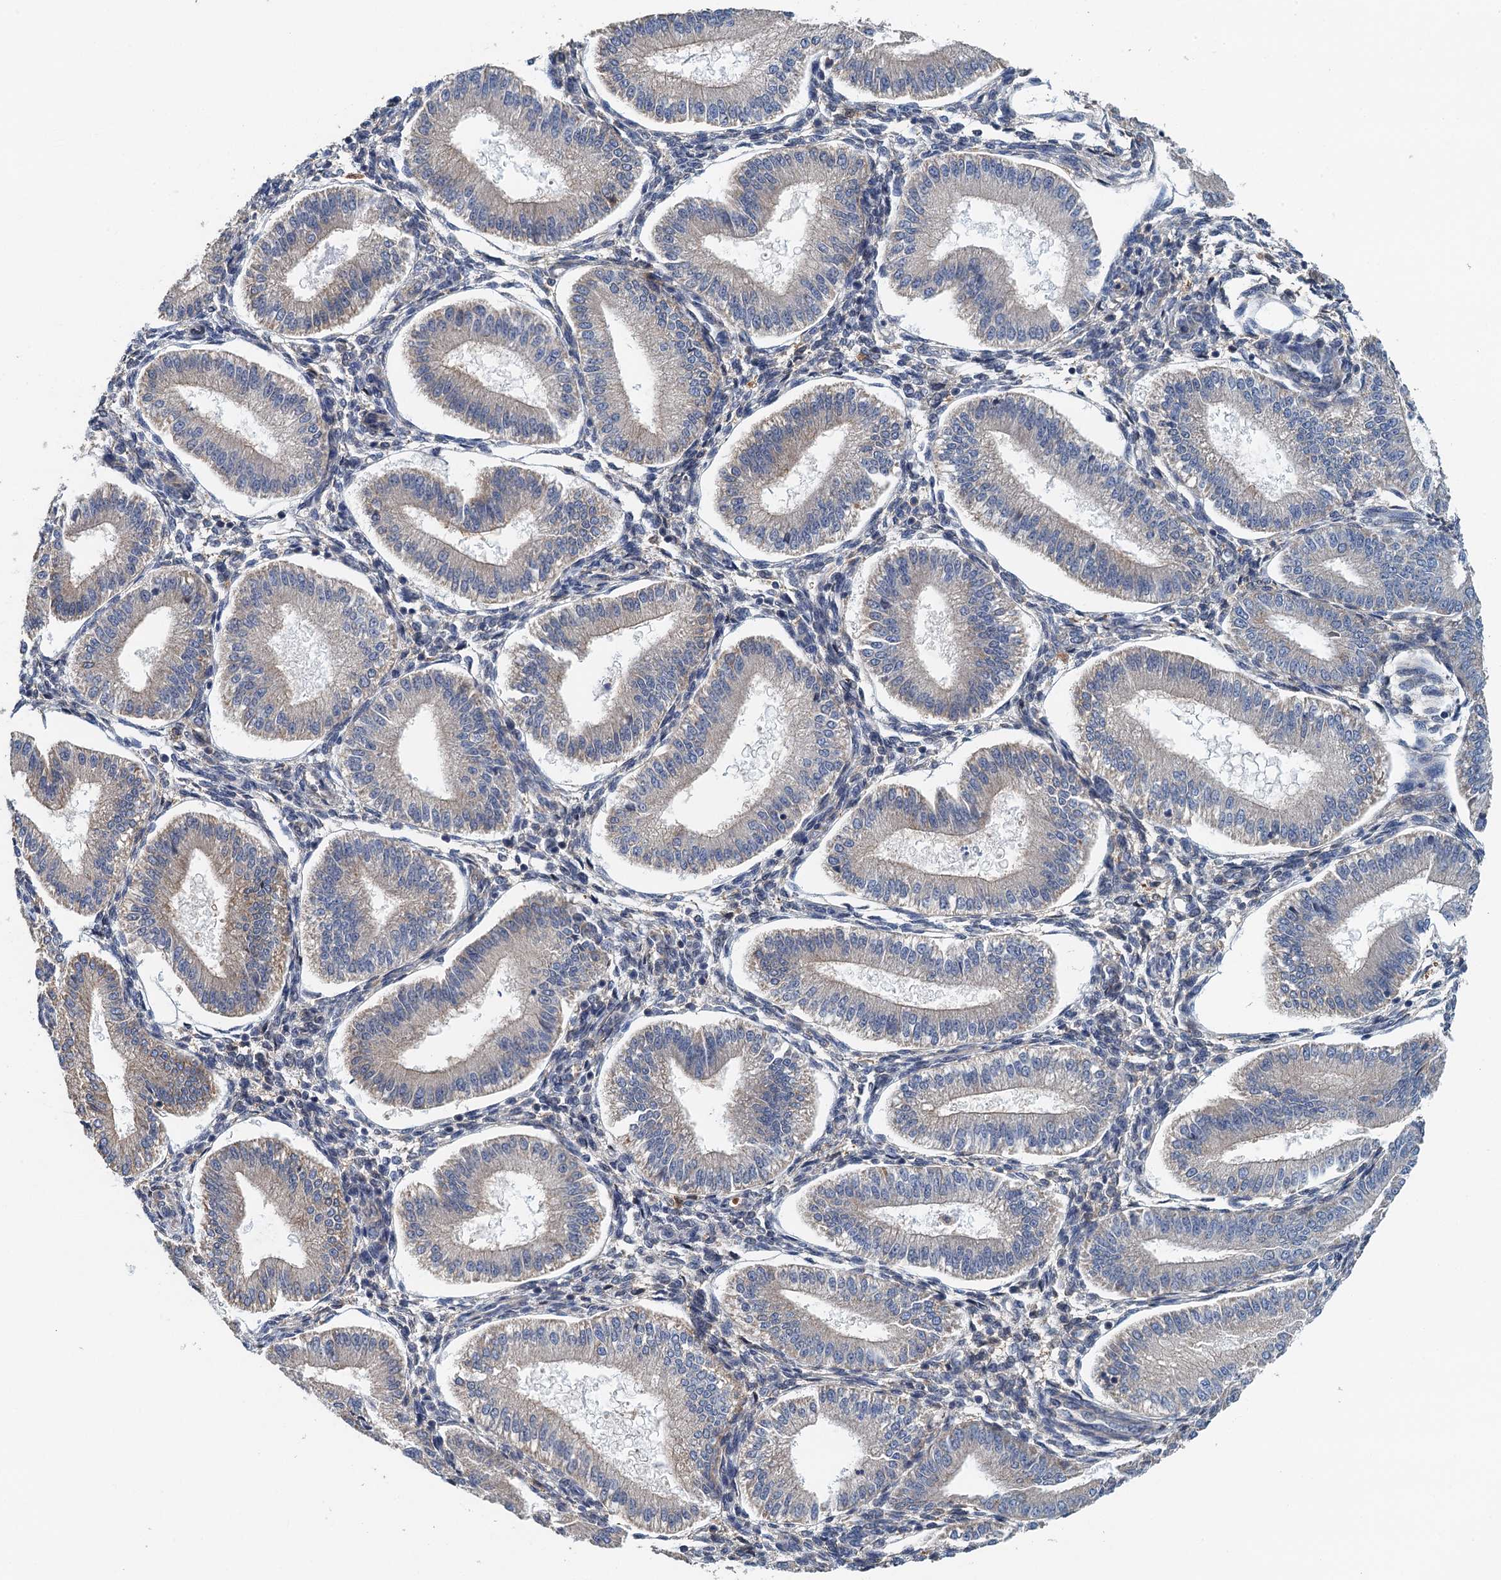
{"staining": {"intensity": "negative", "quantity": "none", "location": "none"}, "tissue": "endometrium", "cell_type": "Cells in endometrial stroma", "image_type": "normal", "snomed": [{"axis": "morphology", "description": "Normal tissue, NOS"}, {"axis": "topography", "description": "Endometrium"}], "caption": "The photomicrograph shows no staining of cells in endometrial stroma in benign endometrium. (DAB (3,3'-diaminobenzidine) immunohistochemistry (IHC) with hematoxylin counter stain).", "gene": "RSAD2", "patient": {"sex": "female", "age": 39}}